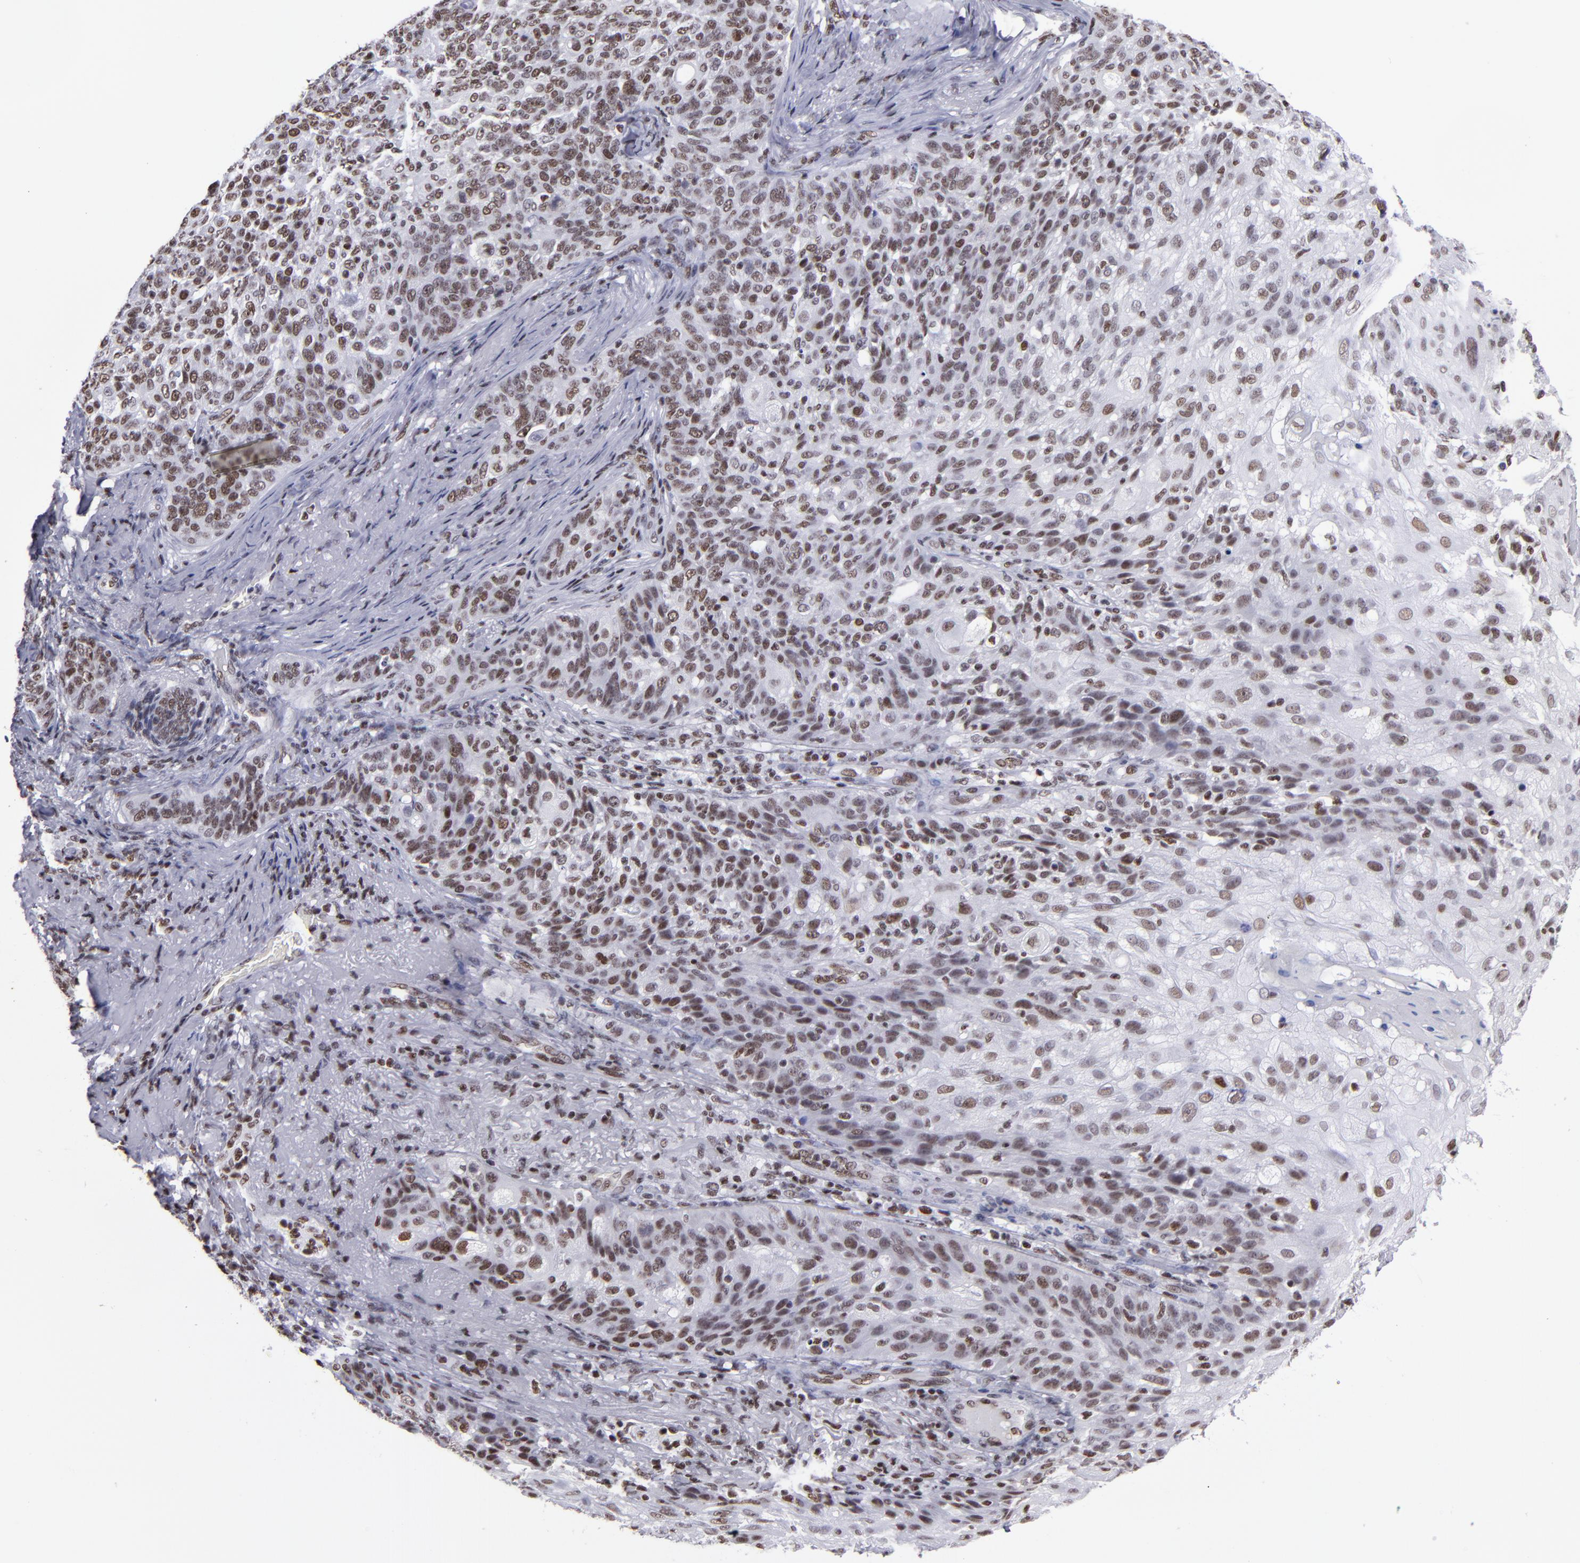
{"staining": {"intensity": "moderate", "quantity": ">75%", "location": "nuclear"}, "tissue": "skin cancer", "cell_type": "Tumor cells", "image_type": "cancer", "snomed": [{"axis": "morphology", "description": "Normal tissue, NOS"}, {"axis": "morphology", "description": "Squamous cell carcinoma, NOS"}, {"axis": "topography", "description": "Skin"}], "caption": "This micrograph reveals immunohistochemistry staining of human skin cancer, with medium moderate nuclear expression in approximately >75% of tumor cells.", "gene": "TERF2", "patient": {"sex": "female", "age": 83}}